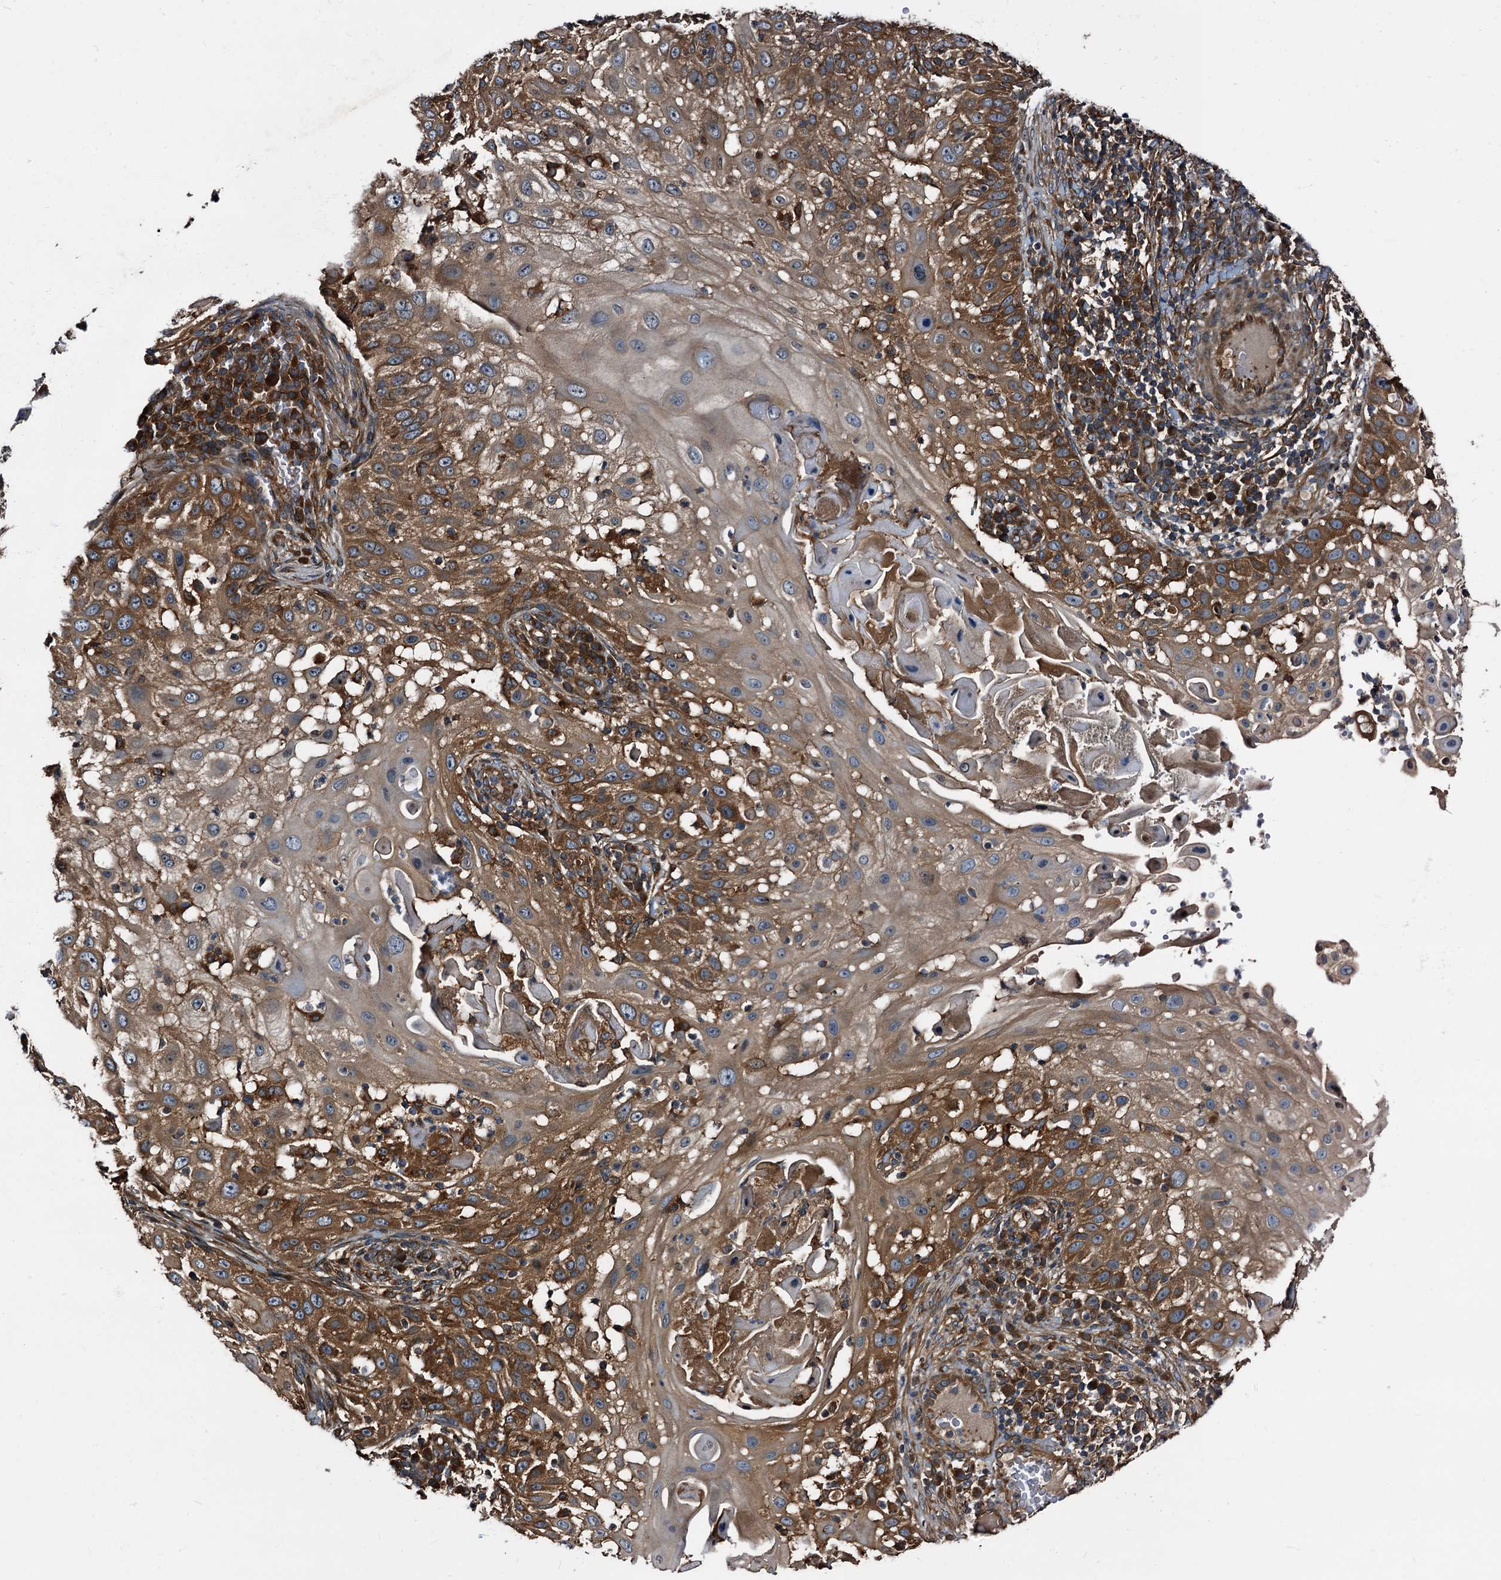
{"staining": {"intensity": "strong", "quantity": ">75%", "location": "cytoplasmic/membranous"}, "tissue": "skin cancer", "cell_type": "Tumor cells", "image_type": "cancer", "snomed": [{"axis": "morphology", "description": "Squamous cell carcinoma, NOS"}, {"axis": "topography", "description": "Skin"}], "caption": "Strong cytoplasmic/membranous positivity for a protein is seen in about >75% of tumor cells of squamous cell carcinoma (skin) using IHC.", "gene": "PEX5", "patient": {"sex": "female", "age": 44}}